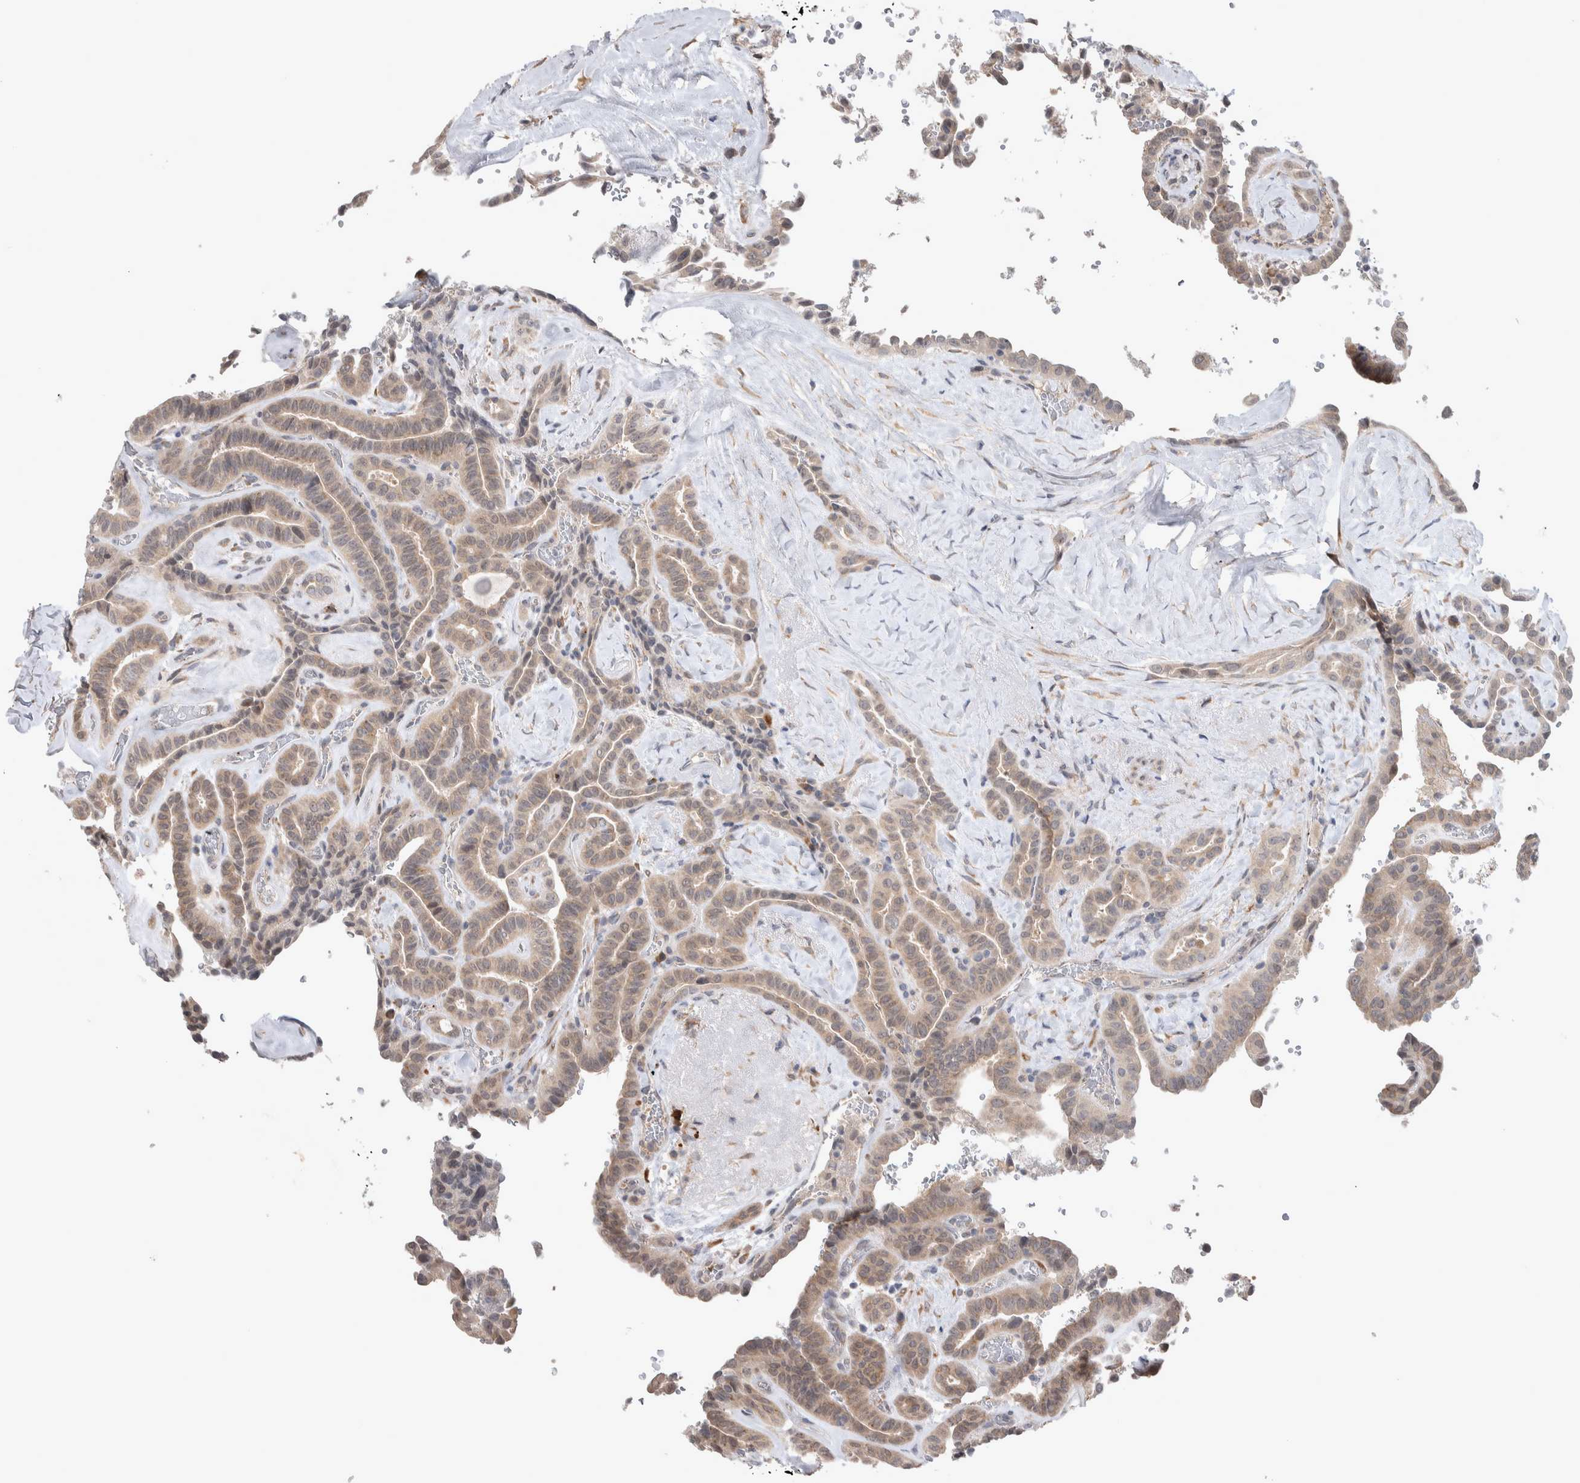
{"staining": {"intensity": "weak", "quantity": ">75%", "location": "cytoplasmic/membranous"}, "tissue": "thyroid cancer", "cell_type": "Tumor cells", "image_type": "cancer", "snomed": [{"axis": "morphology", "description": "Papillary adenocarcinoma, NOS"}, {"axis": "topography", "description": "Thyroid gland"}], "caption": "A photomicrograph of thyroid cancer stained for a protein demonstrates weak cytoplasmic/membranous brown staining in tumor cells. (IHC, brightfield microscopy, high magnification).", "gene": "CUL2", "patient": {"sex": "male", "age": 77}}